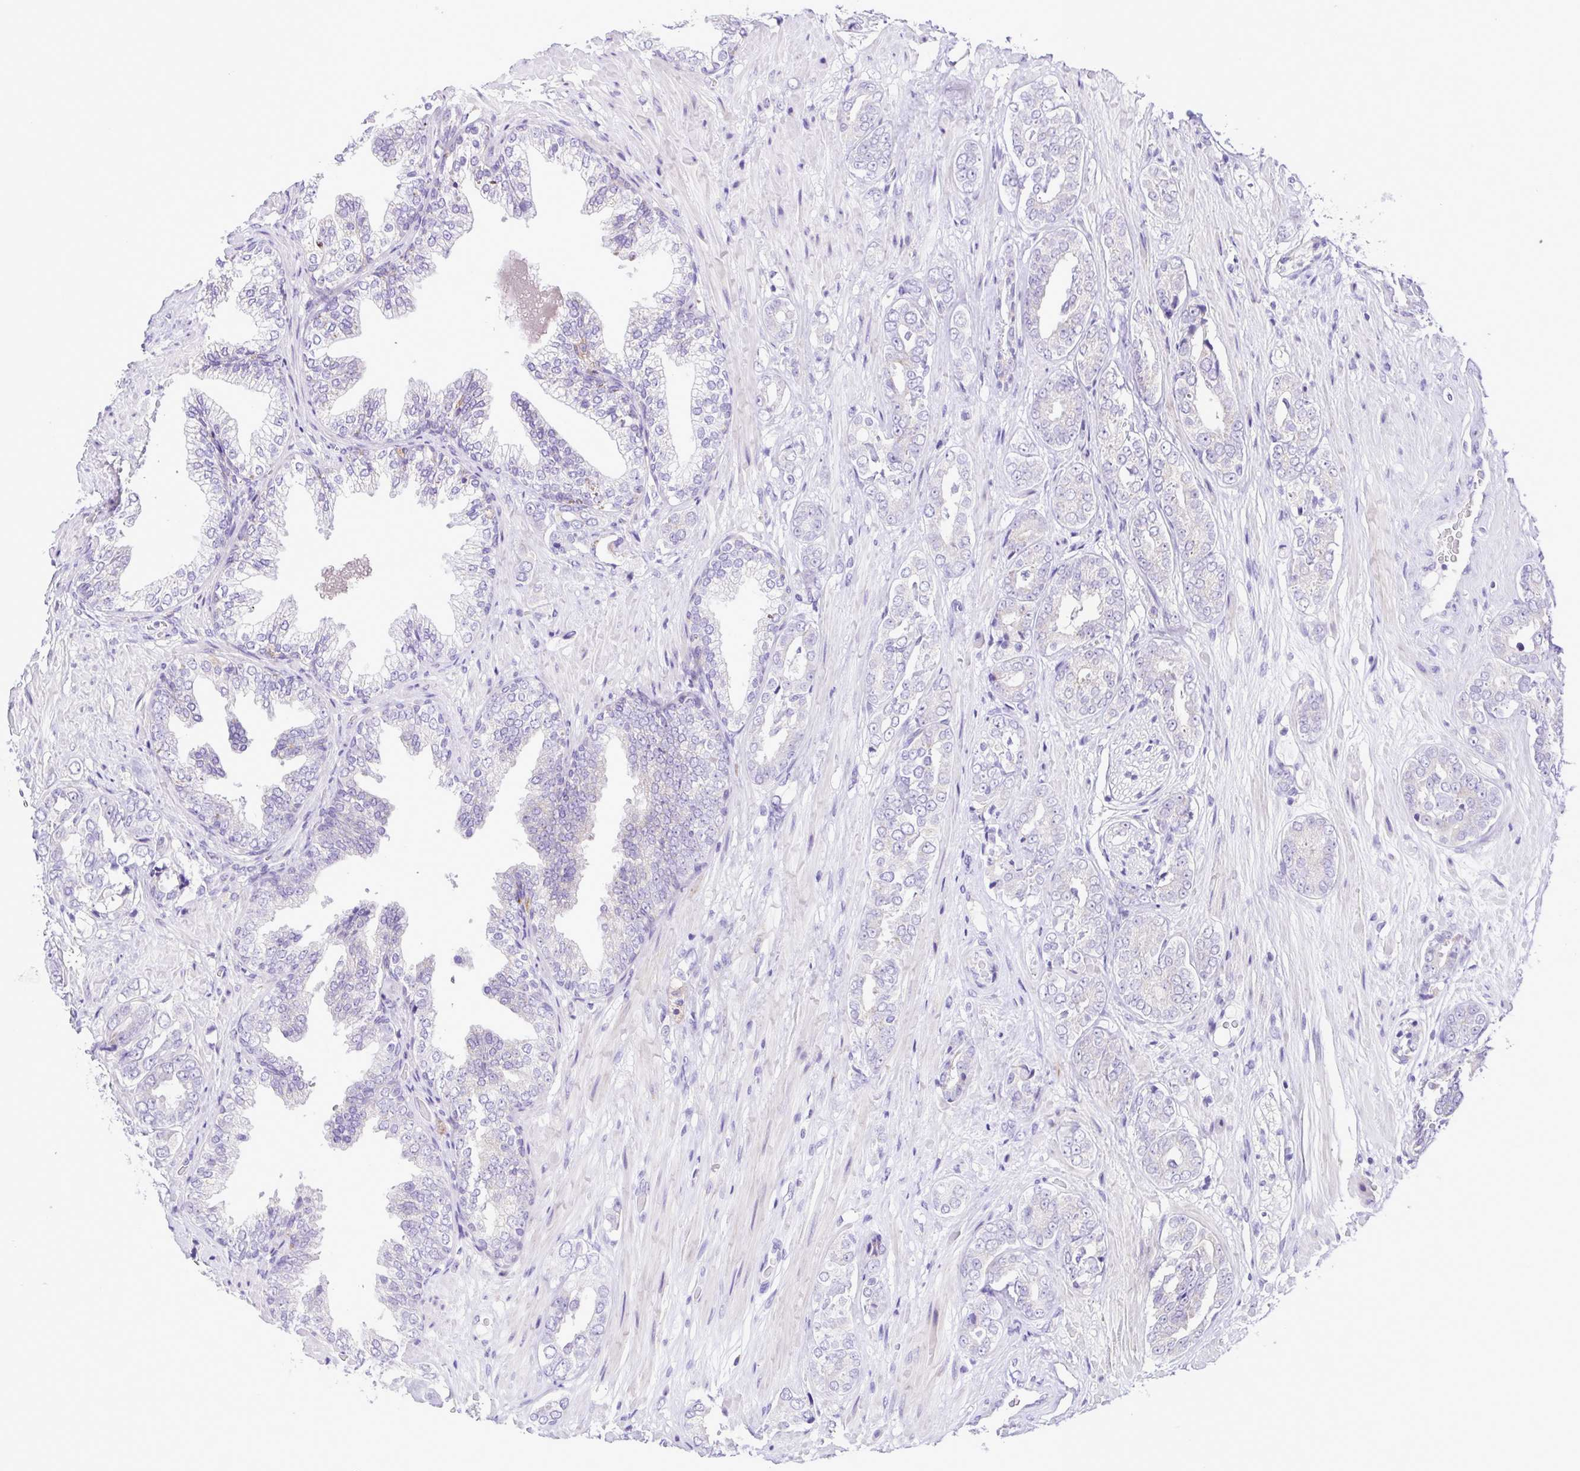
{"staining": {"intensity": "negative", "quantity": "none", "location": "none"}, "tissue": "prostate cancer", "cell_type": "Tumor cells", "image_type": "cancer", "snomed": [{"axis": "morphology", "description": "Adenocarcinoma, High grade"}, {"axis": "topography", "description": "Prostate"}], "caption": "Immunohistochemistry (IHC) image of prostate cancer stained for a protein (brown), which exhibits no expression in tumor cells.", "gene": "SYT1", "patient": {"sex": "male", "age": 71}}